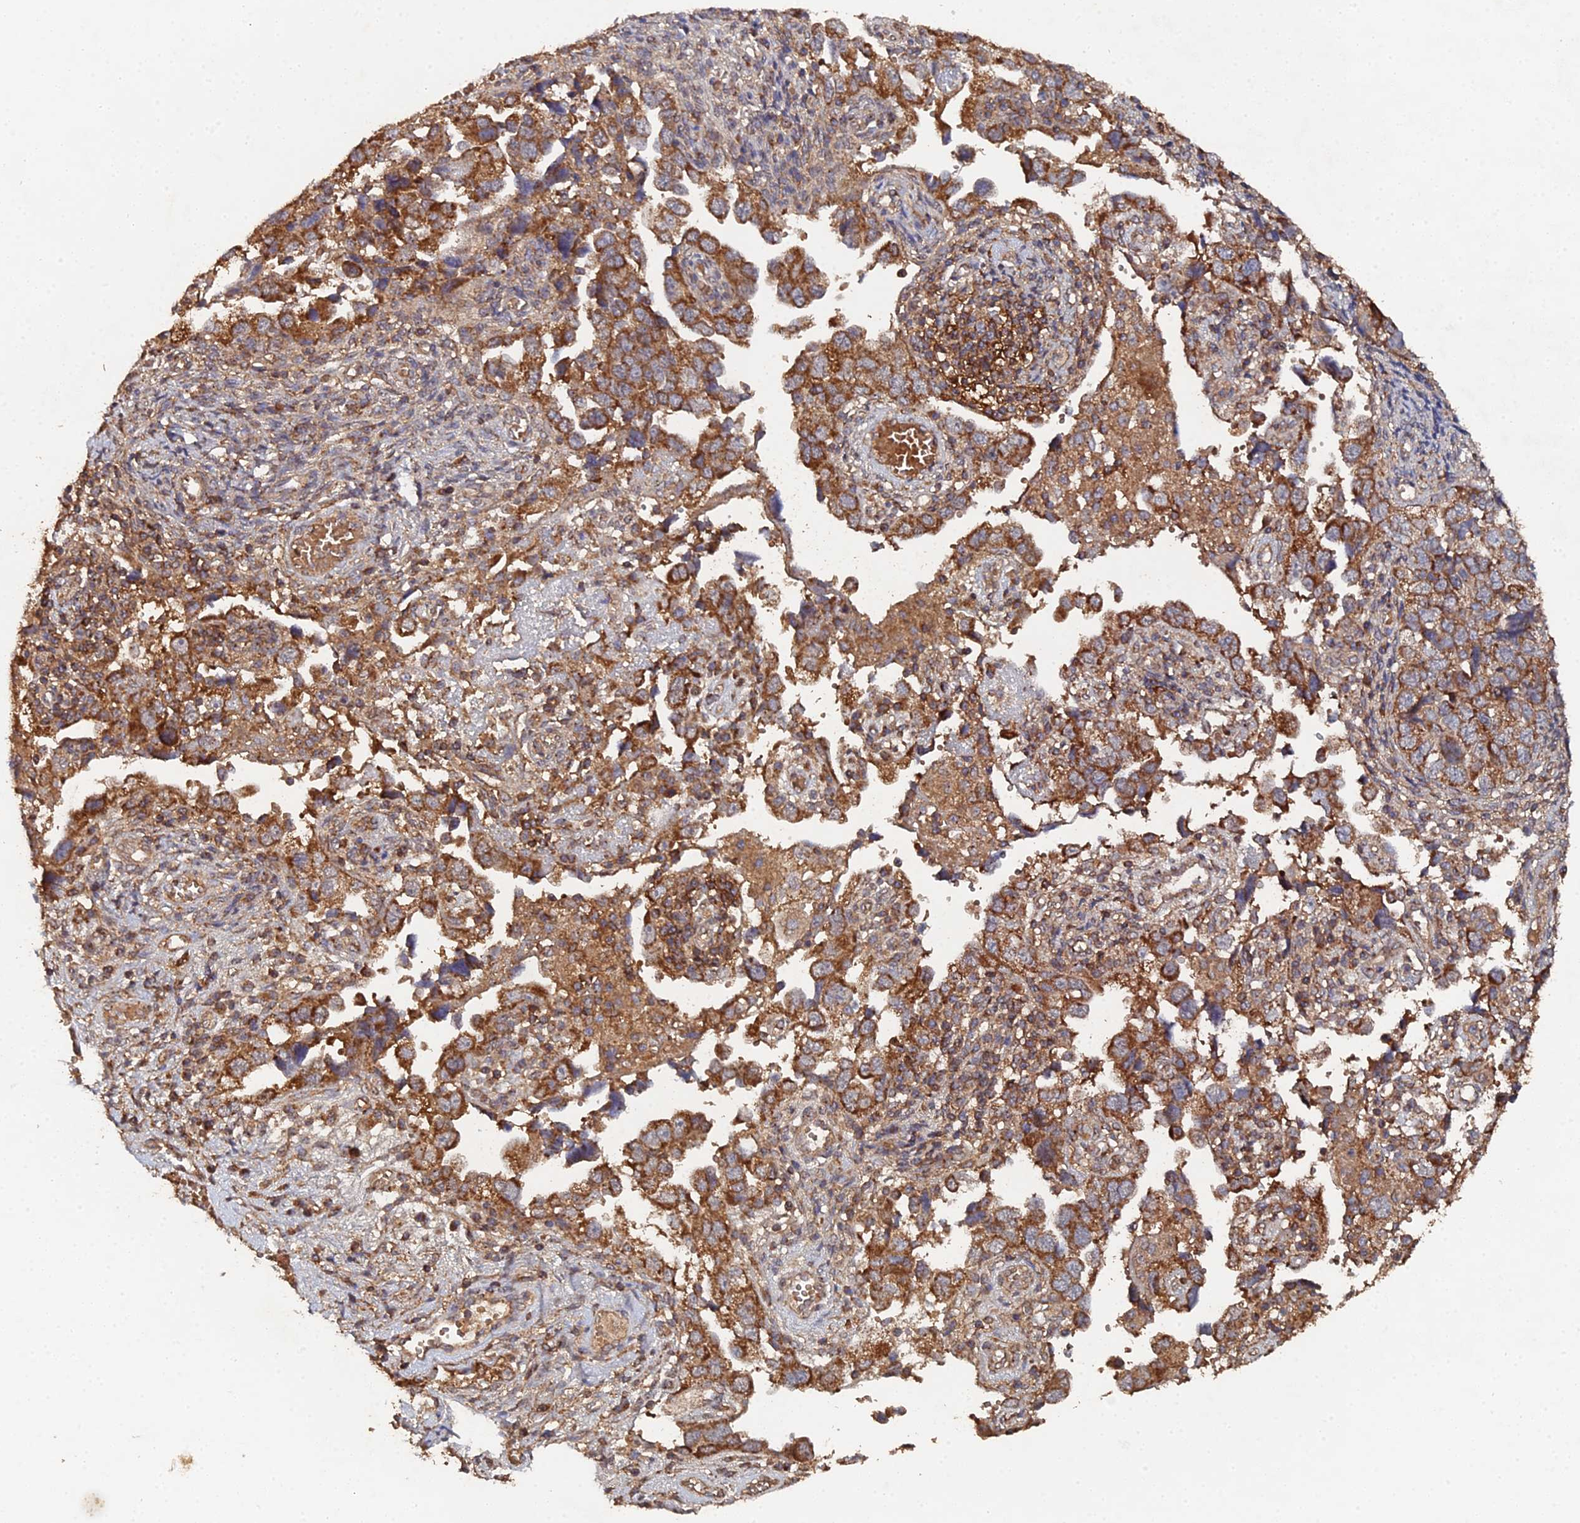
{"staining": {"intensity": "strong", "quantity": ">75%", "location": "cytoplasmic/membranous"}, "tissue": "ovarian cancer", "cell_type": "Tumor cells", "image_type": "cancer", "snomed": [{"axis": "morphology", "description": "Carcinoma, NOS"}, {"axis": "morphology", "description": "Cystadenocarcinoma, serous, NOS"}, {"axis": "topography", "description": "Ovary"}], "caption": "The histopathology image reveals immunohistochemical staining of ovarian cancer (serous cystadenocarcinoma). There is strong cytoplasmic/membranous positivity is identified in approximately >75% of tumor cells.", "gene": "SPANXN4", "patient": {"sex": "female", "age": 69}}